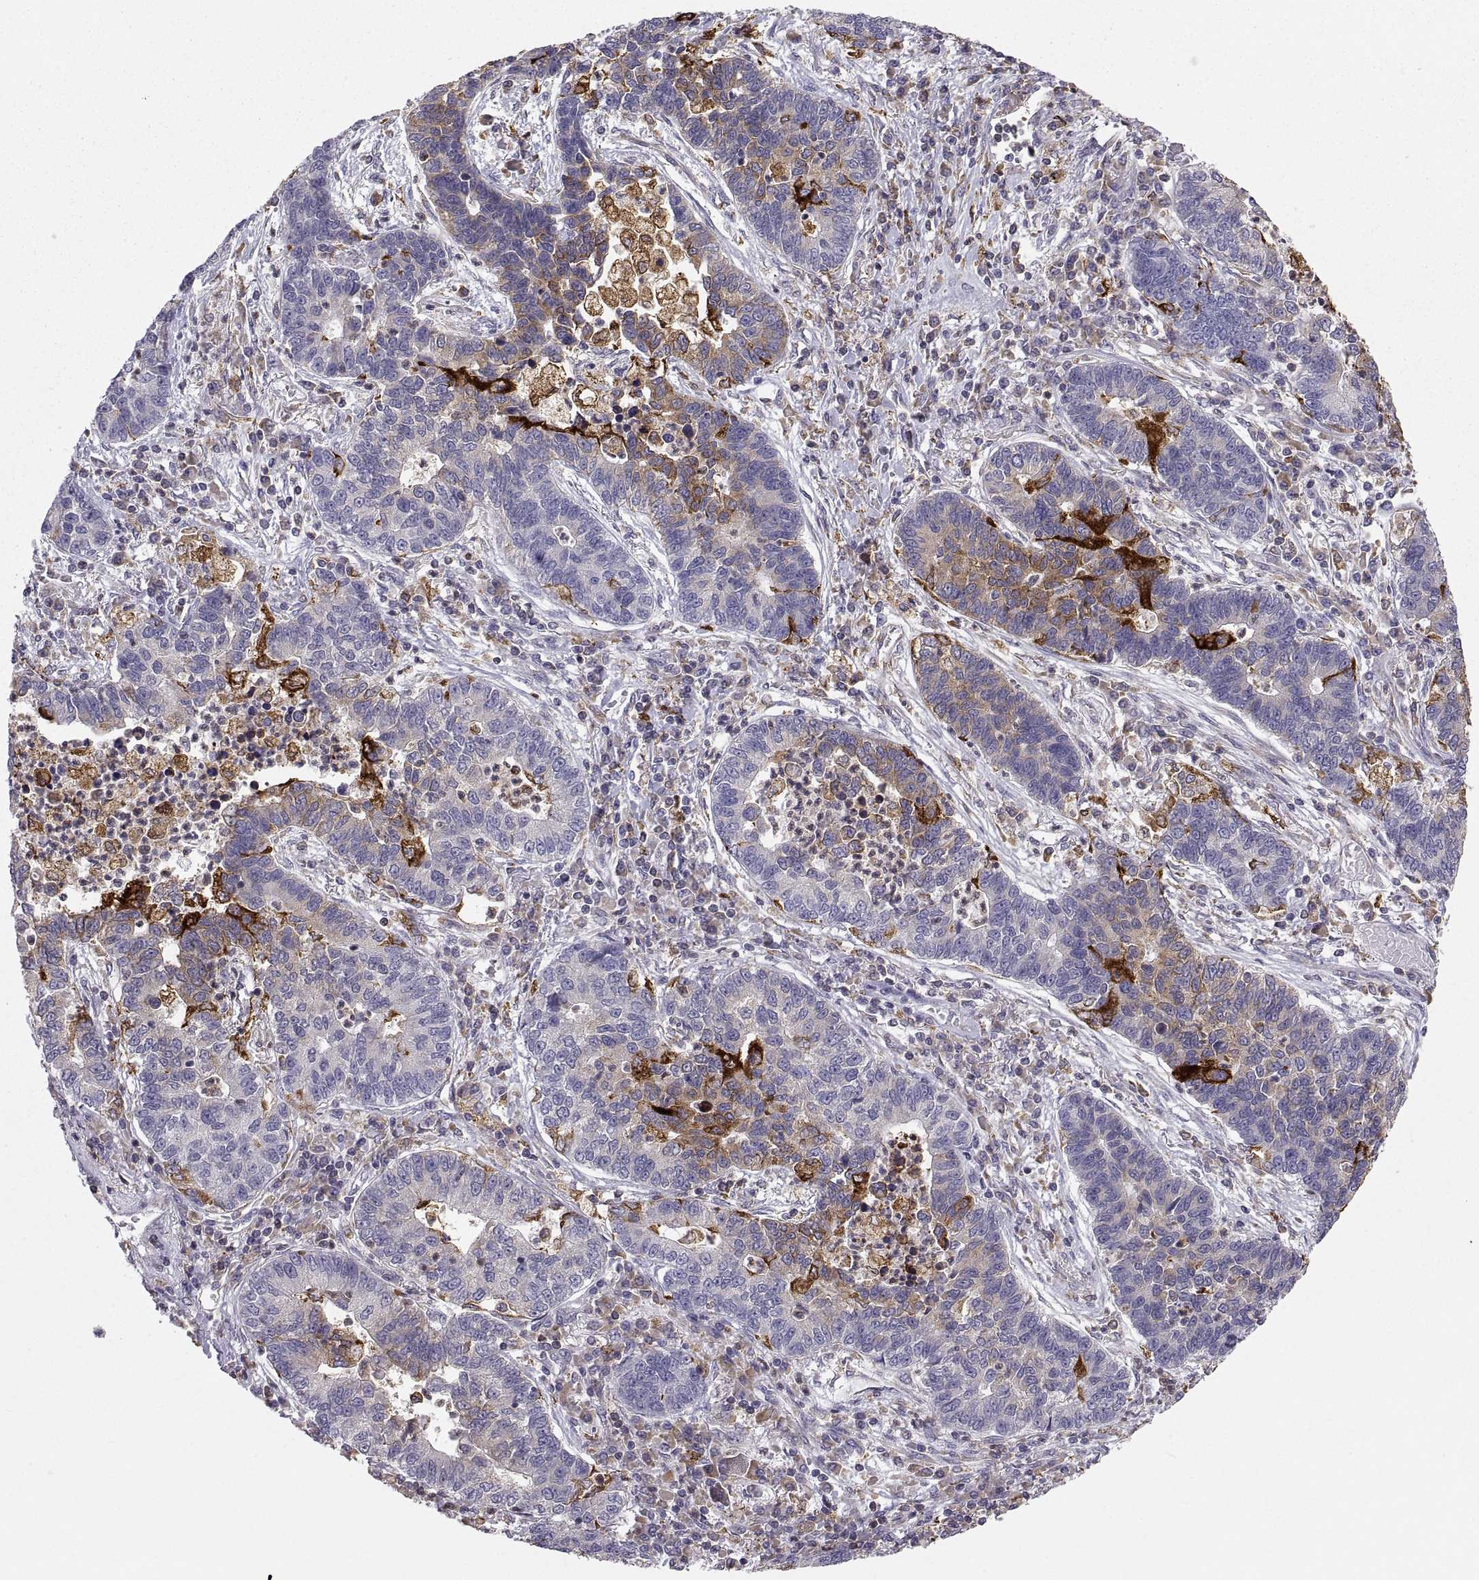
{"staining": {"intensity": "strong", "quantity": "<25%", "location": "cytoplasmic/membranous"}, "tissue": "lung cancer", "cell_type": "Tumor cells", "image_type": "cancer", "snomed": [{"axis": "morphology", "description": "Adenocarcinoma, NOS"}, {"axis": "topography", "description": "Lung"}], "caption": "This histopathology image displays lung adenocarcinoma stained with IHC to label a protein in brown. The cytoplasmic/membranous of tumor cells show strong positivity for the protein. Nuclei are counter-stained blue.", "gene": "ERO1A", "patient": {"sex": "female", "age": 57}}